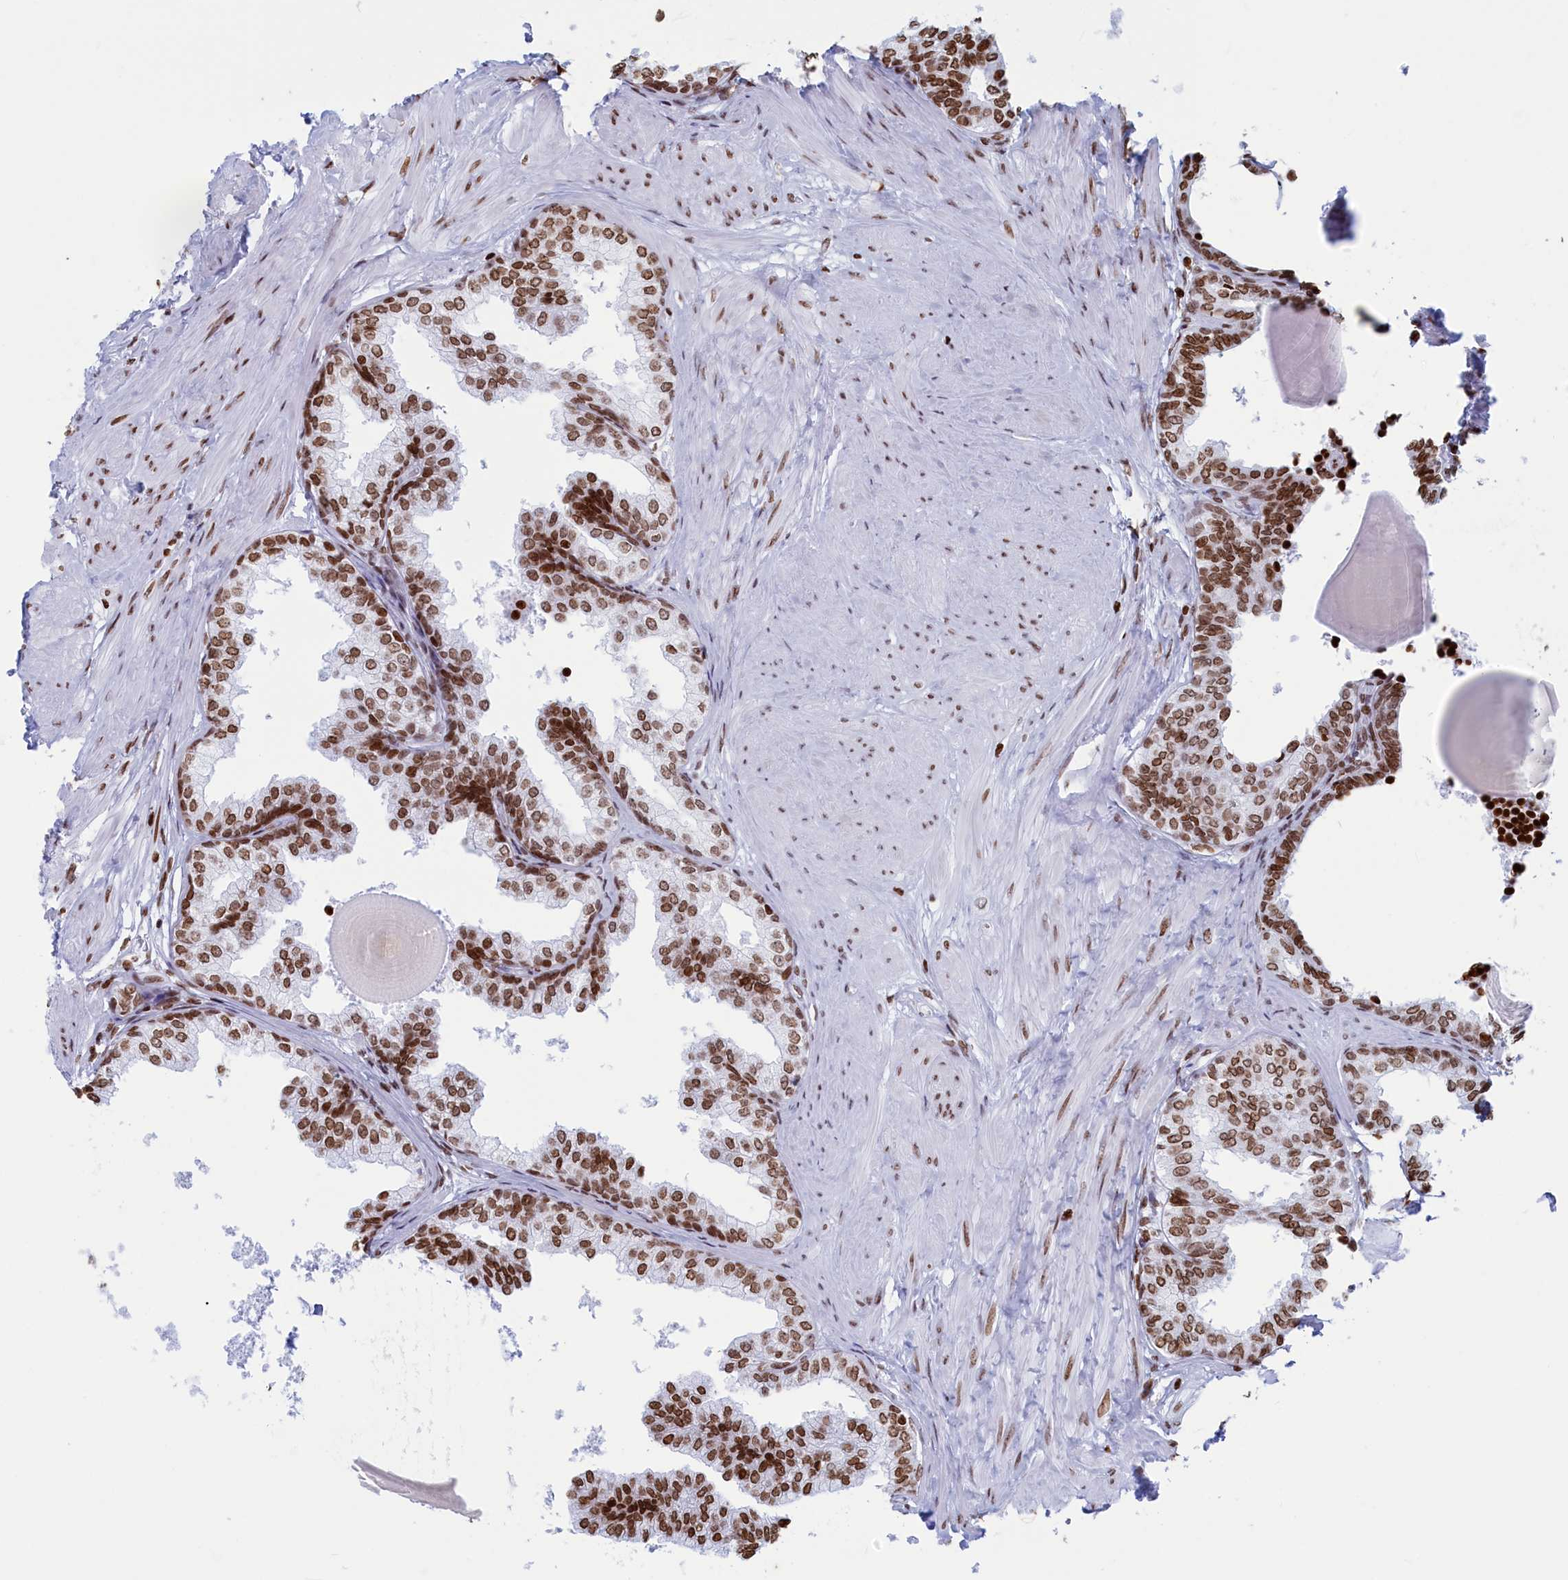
{"staining": {"intensity": "moderate", "quantity": ">75%", "location": "nuclear"}, "tissue": "prostate", "cell_type": "Glandular cells", "image_type": "normal", "snomed": [{"axis": "morphology", "description": "Normal tissue, NOS"}, {"axis": "topography", "description": "Prostate"}], "caption": "Protein expression by IHC displays moderate nuclear staining in about >75% of glandular cells in unremarkable prostate. The protein of interest is stained brown, and the nuclei are stained in blue (DAB (3,3'-diaminobenzidine) IHC with brightfield microscopy, high magnification).", "gene": "APOBEC3A", "patient": {"sex": "male", "age": 48}}